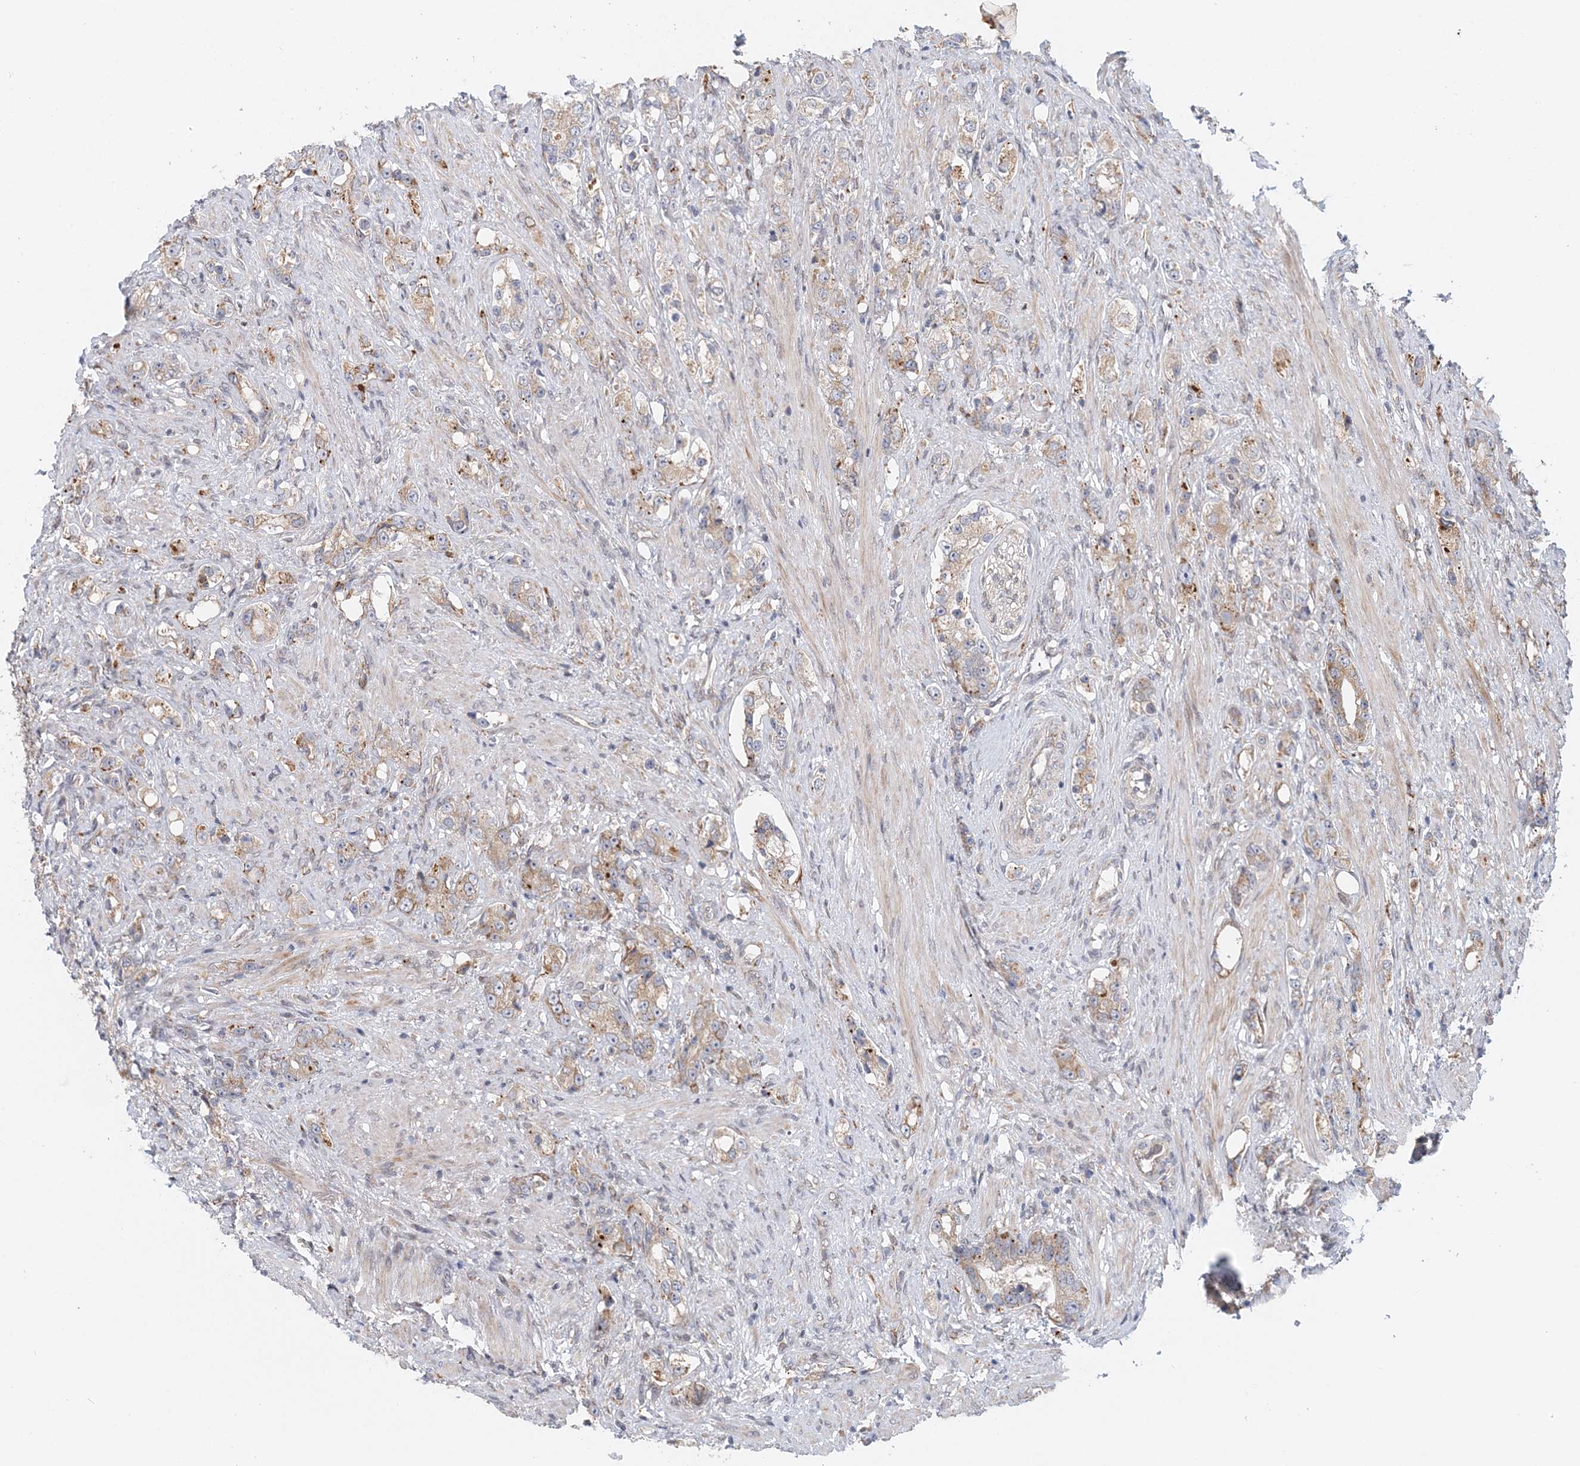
{"staining": {"intensity": "moderate", "quantity": "25%-75%", "location": "cytoplasmic/membranous"}, "tissue": "prostate cancer", "cell_type": "Tumor cells", "image_type": "cancer", "snomed": [{"axis": "morphology", "description": "Adenocarcinoma, High grade"}, {"axis": "topography", "description": "Prostate"}], "caption": "Protein staining of prostate high-grade adenocarcinoma tissue reveals moderate cytoplasmic/membranous expression in approximately 25%-75% of tumor cells.", "gene": "PCYOX1L", "patient": {"sex": "male", "age": 63}}